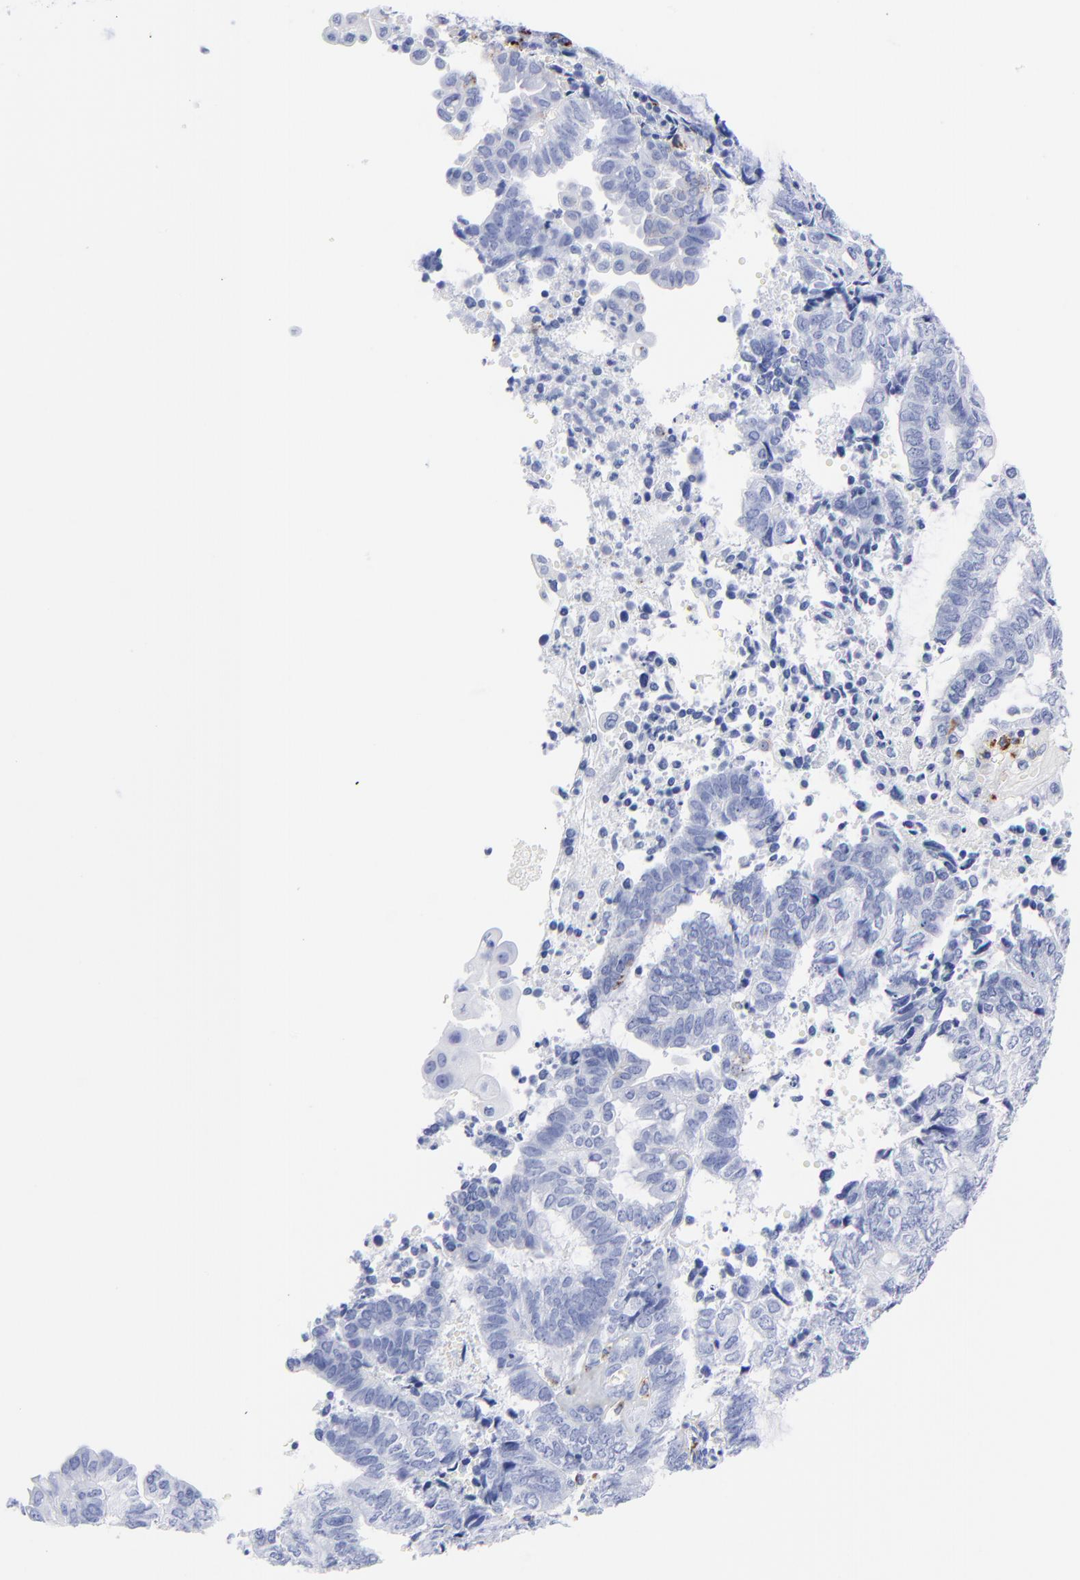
{"staining": {"intensity": "negative", "quantity": "none", "location": "none"}, "tissue": "endometrial cancer", "cell_type": "Tumor cells", "image_type": "cancer", "snomed": [{"axis": "morphology", "description": "Adenocarcinoma, NOS"}, {"axis": "topography", "description": "Uterus"}, {"axis": "topography", "description": "Endometrium"}], "caption": "The photomicrograph shows no staining of tumor cells in adenocarcinoma (endometrial). (DAB immunohistochemistry (IHC) visualized using brightfield microscopy, high magnification).", "gene": "CPVL", "patient": {"sex": "female", "age": 70}}